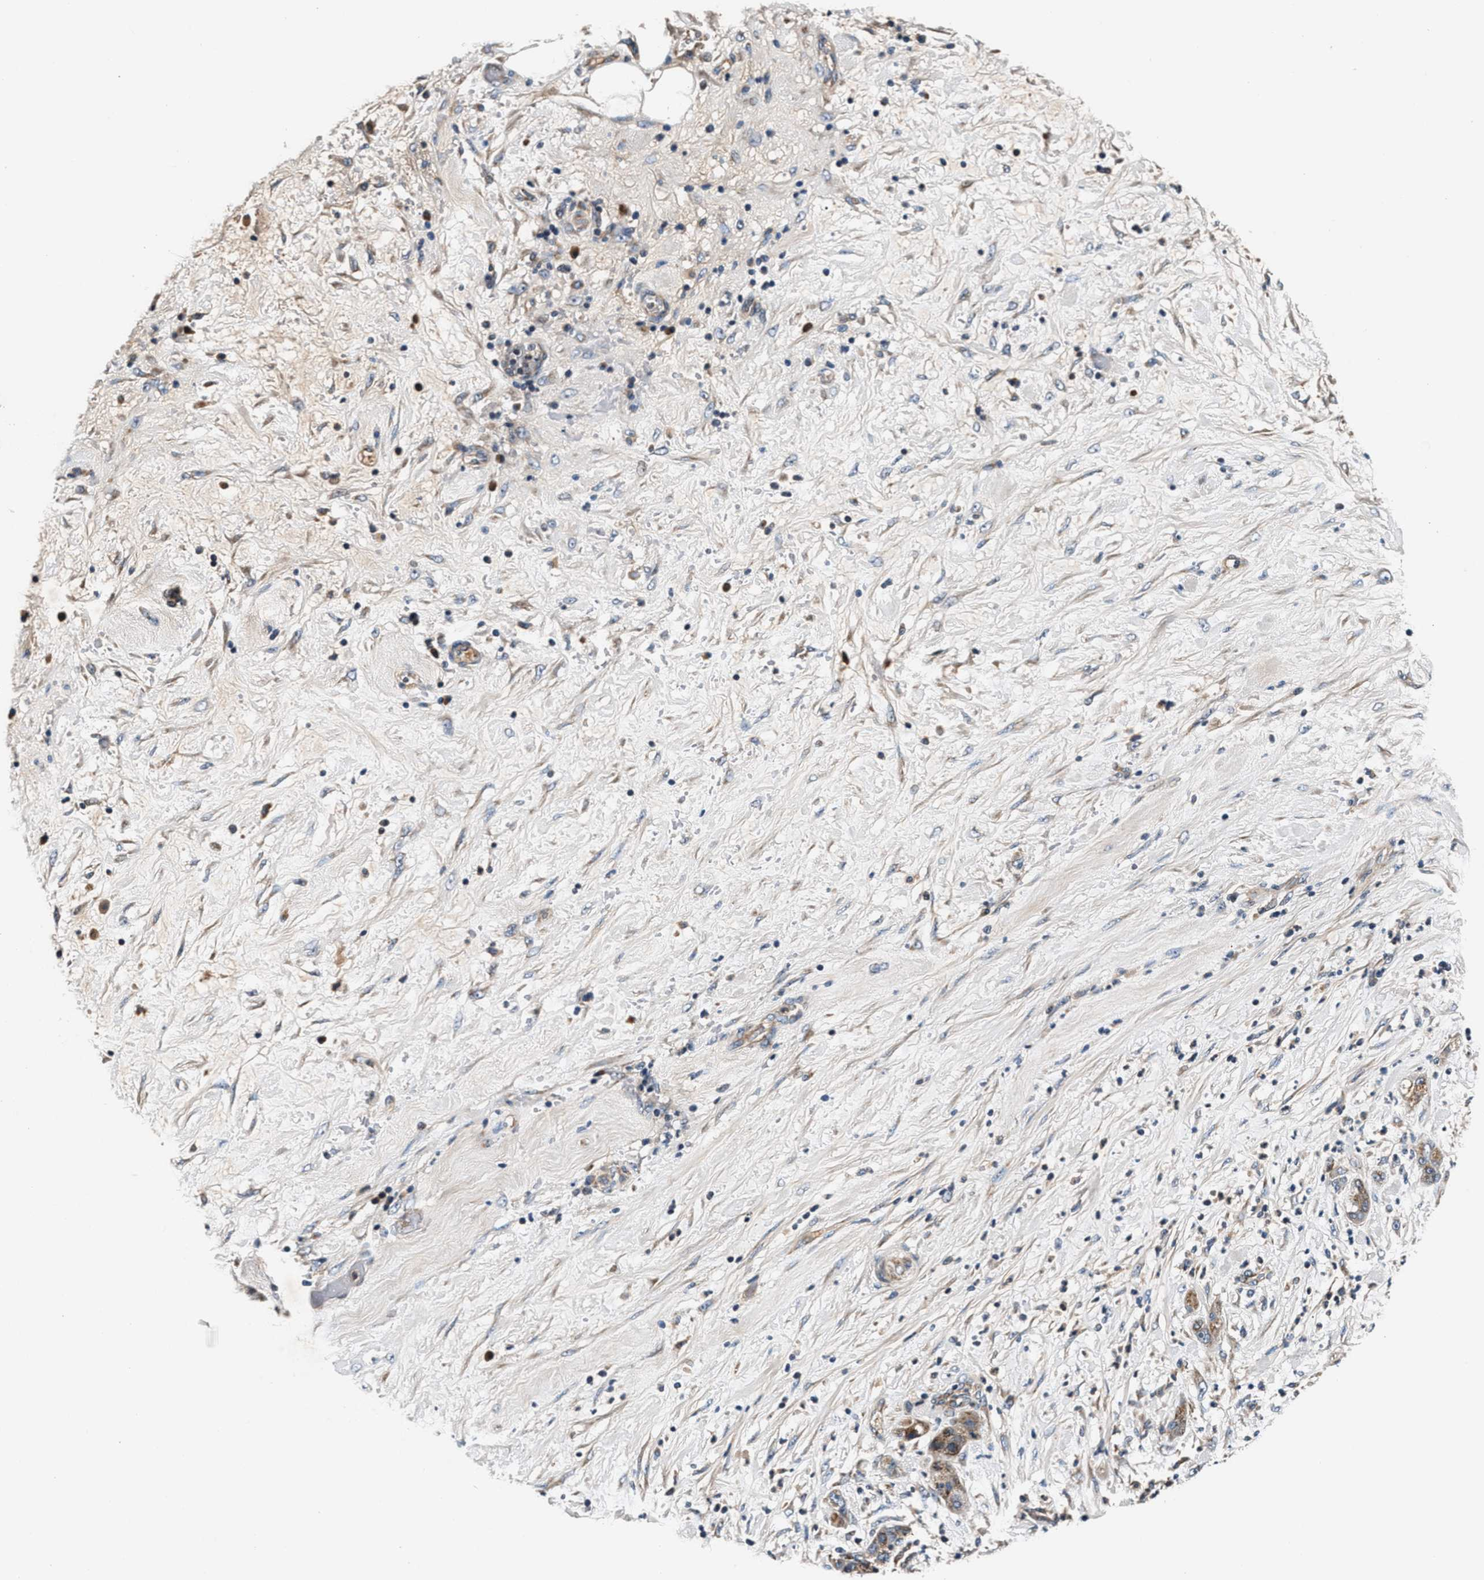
{"staining": {"intensity": "weak", "quantity": ">75%", "location": "cytoplasmic/membranous"}, "tissue": "pancreatic cancer", "cell_type": "Tumor cells", "image_type": "cancer", "snomed": [{"axis": "morphology", "description": "Adenocarcinoma, NOS"}, {"axis": "topography", "description": "Pancreas"}], "caption": "DAB (3,3'-diaminobenzidine) immunohistochemical staining of pancreatic adenocarcinoma reveals weak cytoplasmic/membranous protein staining in approximately >75% of tumor cells.", "gene": "IMMT", "patient": {"sex": "female", "age": 78}}